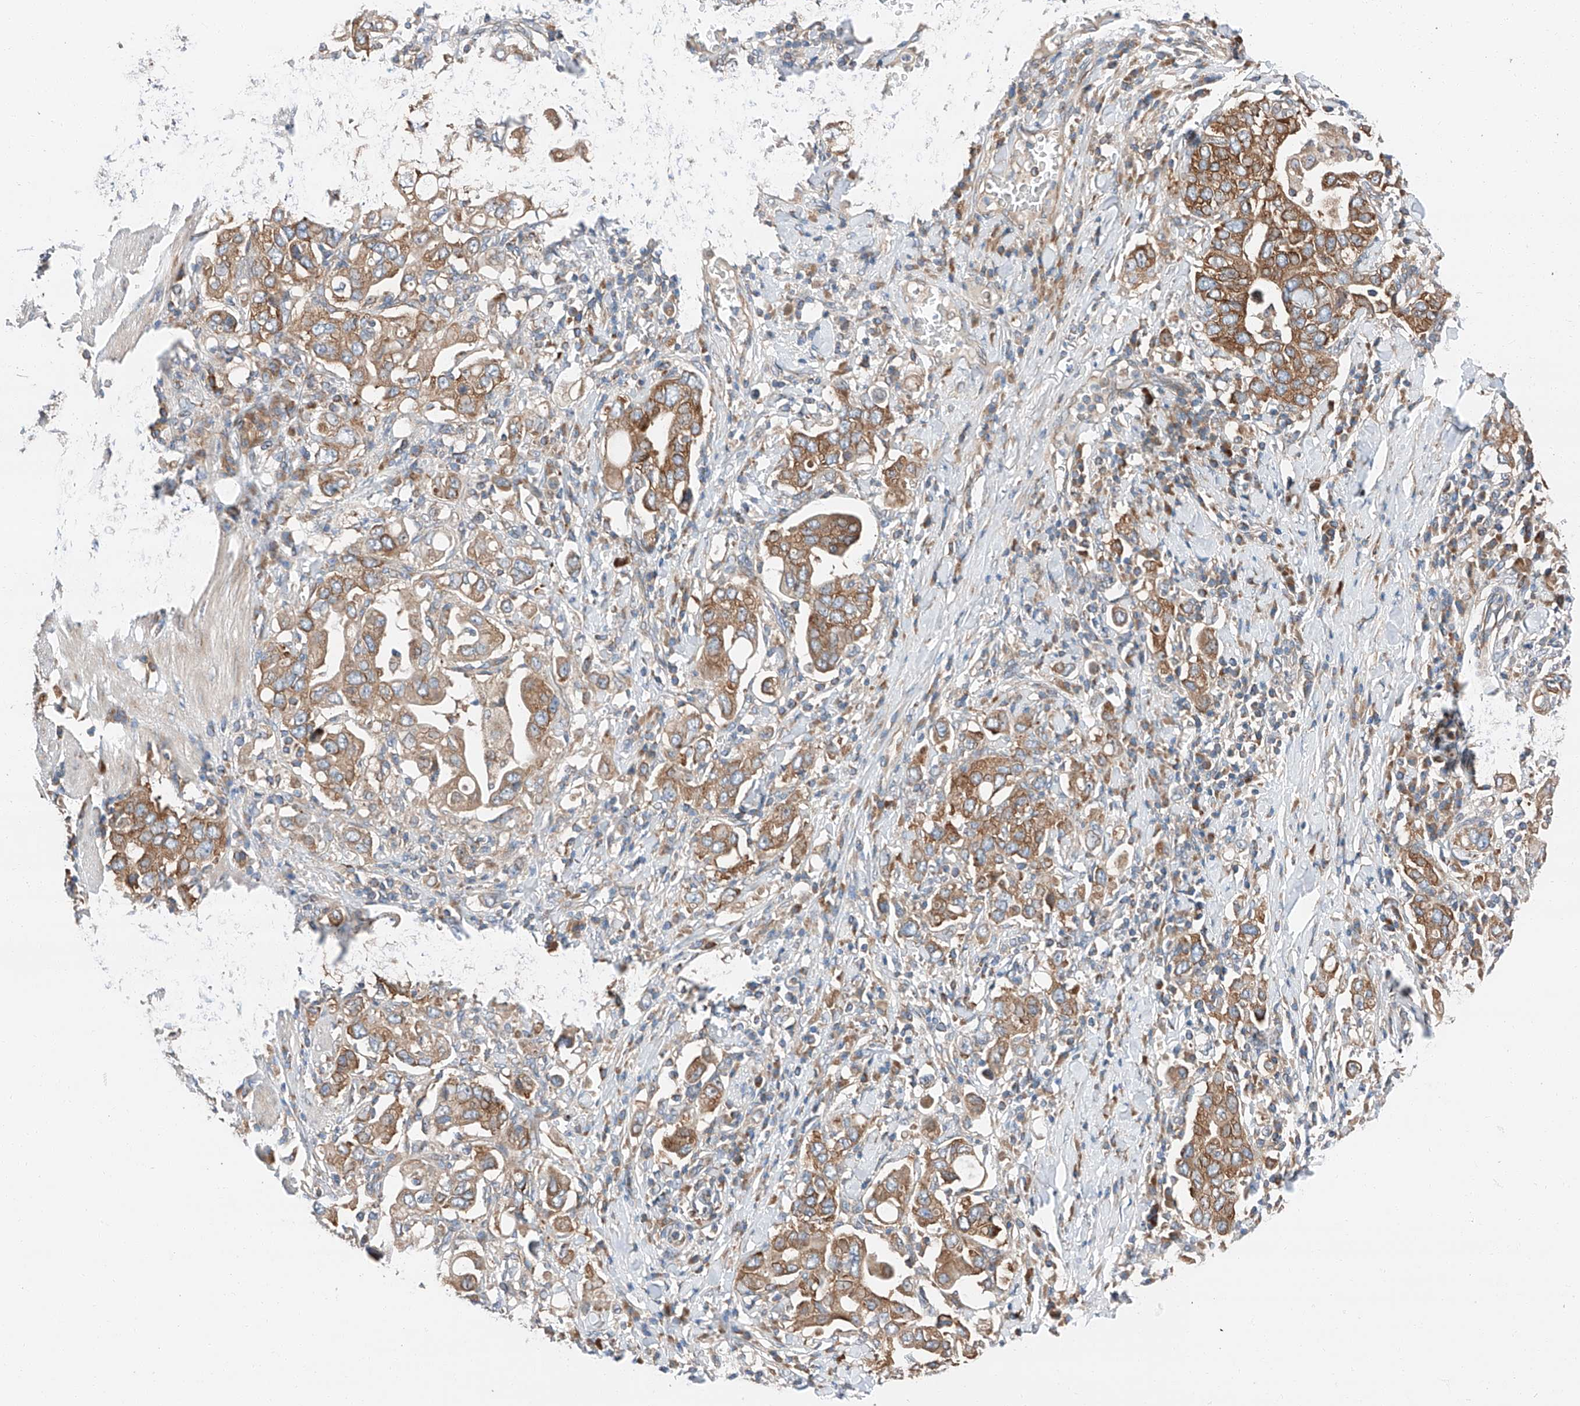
{"staining": {"intensity": "moderate", "quantity": ">75%", "location": "cytoplasmic/membranous"}, "tissue": "stomach cancer", "cell_type": "Tumor cells", "image_type": "cancer", "snomed": [{"axis": "morphology", "description": "Adenocarcinoma, NOS"}, {"axis": "topography", "description": "Stomach, upper"}], "caption": "Approximately >75% of tumor cells in adenocarcinoma (stomach) reveal moderate cytoplasmic/membranous protein positivity as visualized by brown immunohistochemical staining.", "gene": "ZC3H15", "patient": {"sex": "male", "age": 62}}